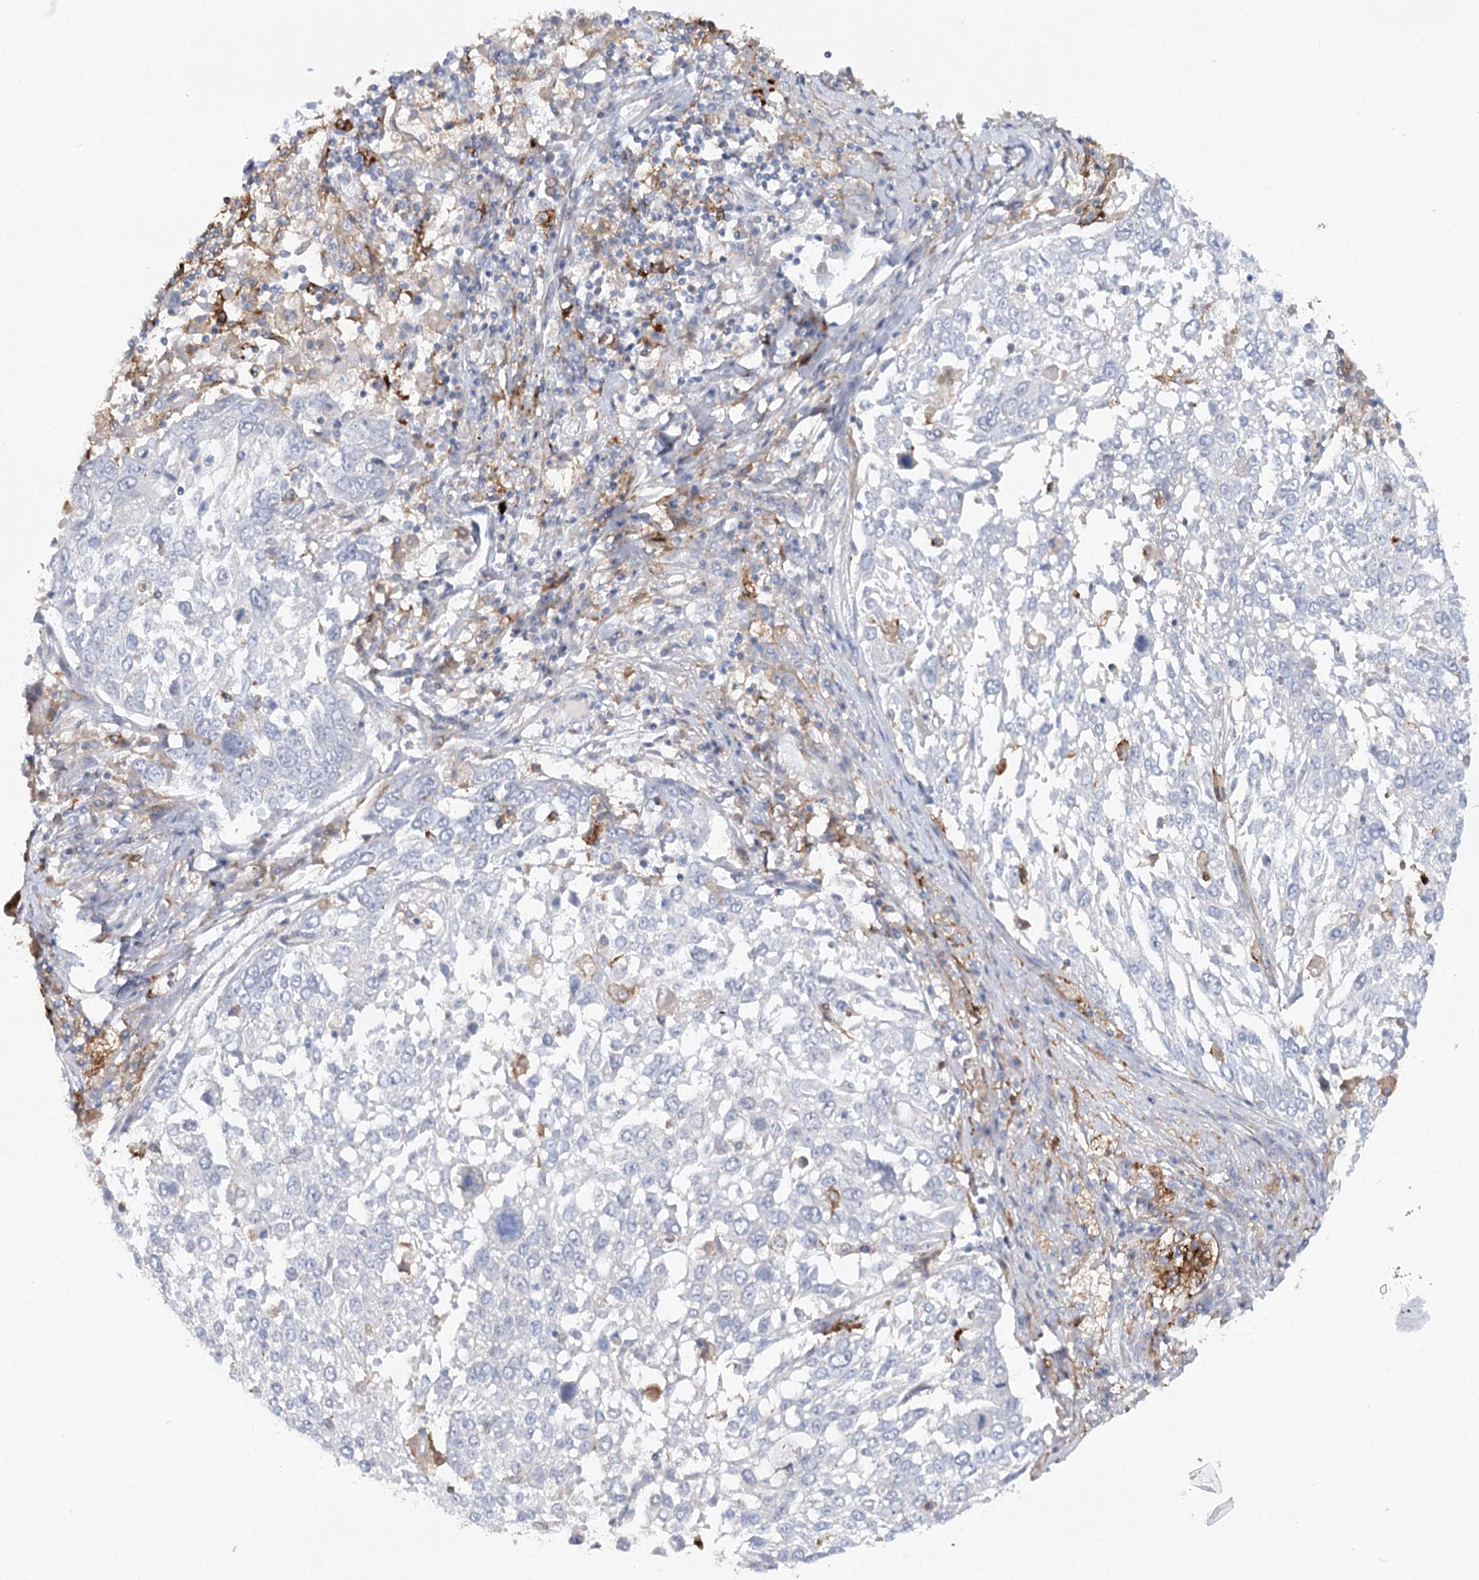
{"staining": {"intensity": "negative", "quantity": "none", "location": "none"}, "tissue": "lung cancer", "cell_type": "Tumor cells", "image_type": "cancer", "snomed": [{"axis": "morphology", "description": "Squamous cell carcinoma, NOS"}, {"axis": "topography", "description": "Lung"}], "caption": "The image reveals no significant positivity in tumor cells of lung cancer.", "gene": "SCN11A", "patient": {"sex": "male", "age": 65}}